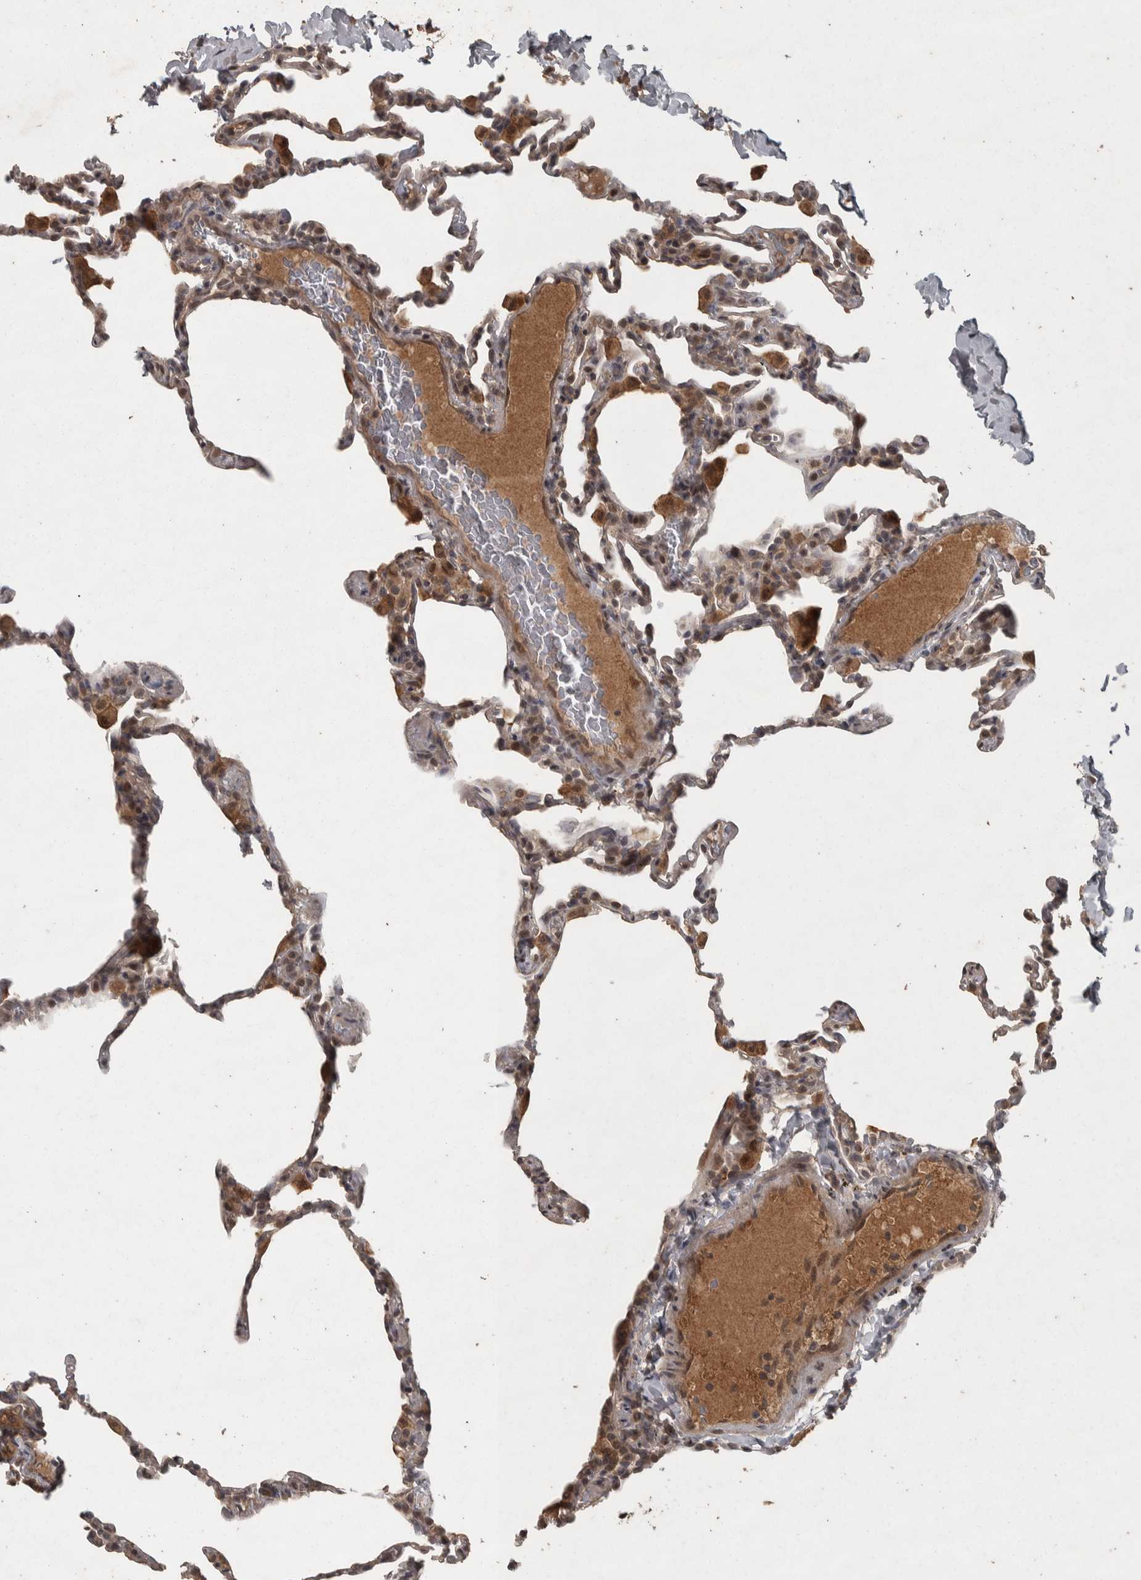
{"staining": {"intensity": "moderate", "quantity": "<25%", "location": "cytoplasmic/membranous"}, "tissue": "lung", "cell_type": "Alveolar cells", "image_type": "normal", "snomed": [{"axis": "morphology", "description": "Normal tissue, NOS"}, {"axis": "topography", "description": "Lung"}], "caption": "Immunohistochemistry (DAB) staining of benign lung displays moderate cytoplasmic/membranous protein positivity in approximately <25% of alveolar cells.", "gene": "ACO1", "patient": {"sex": "male", "age": 20}}